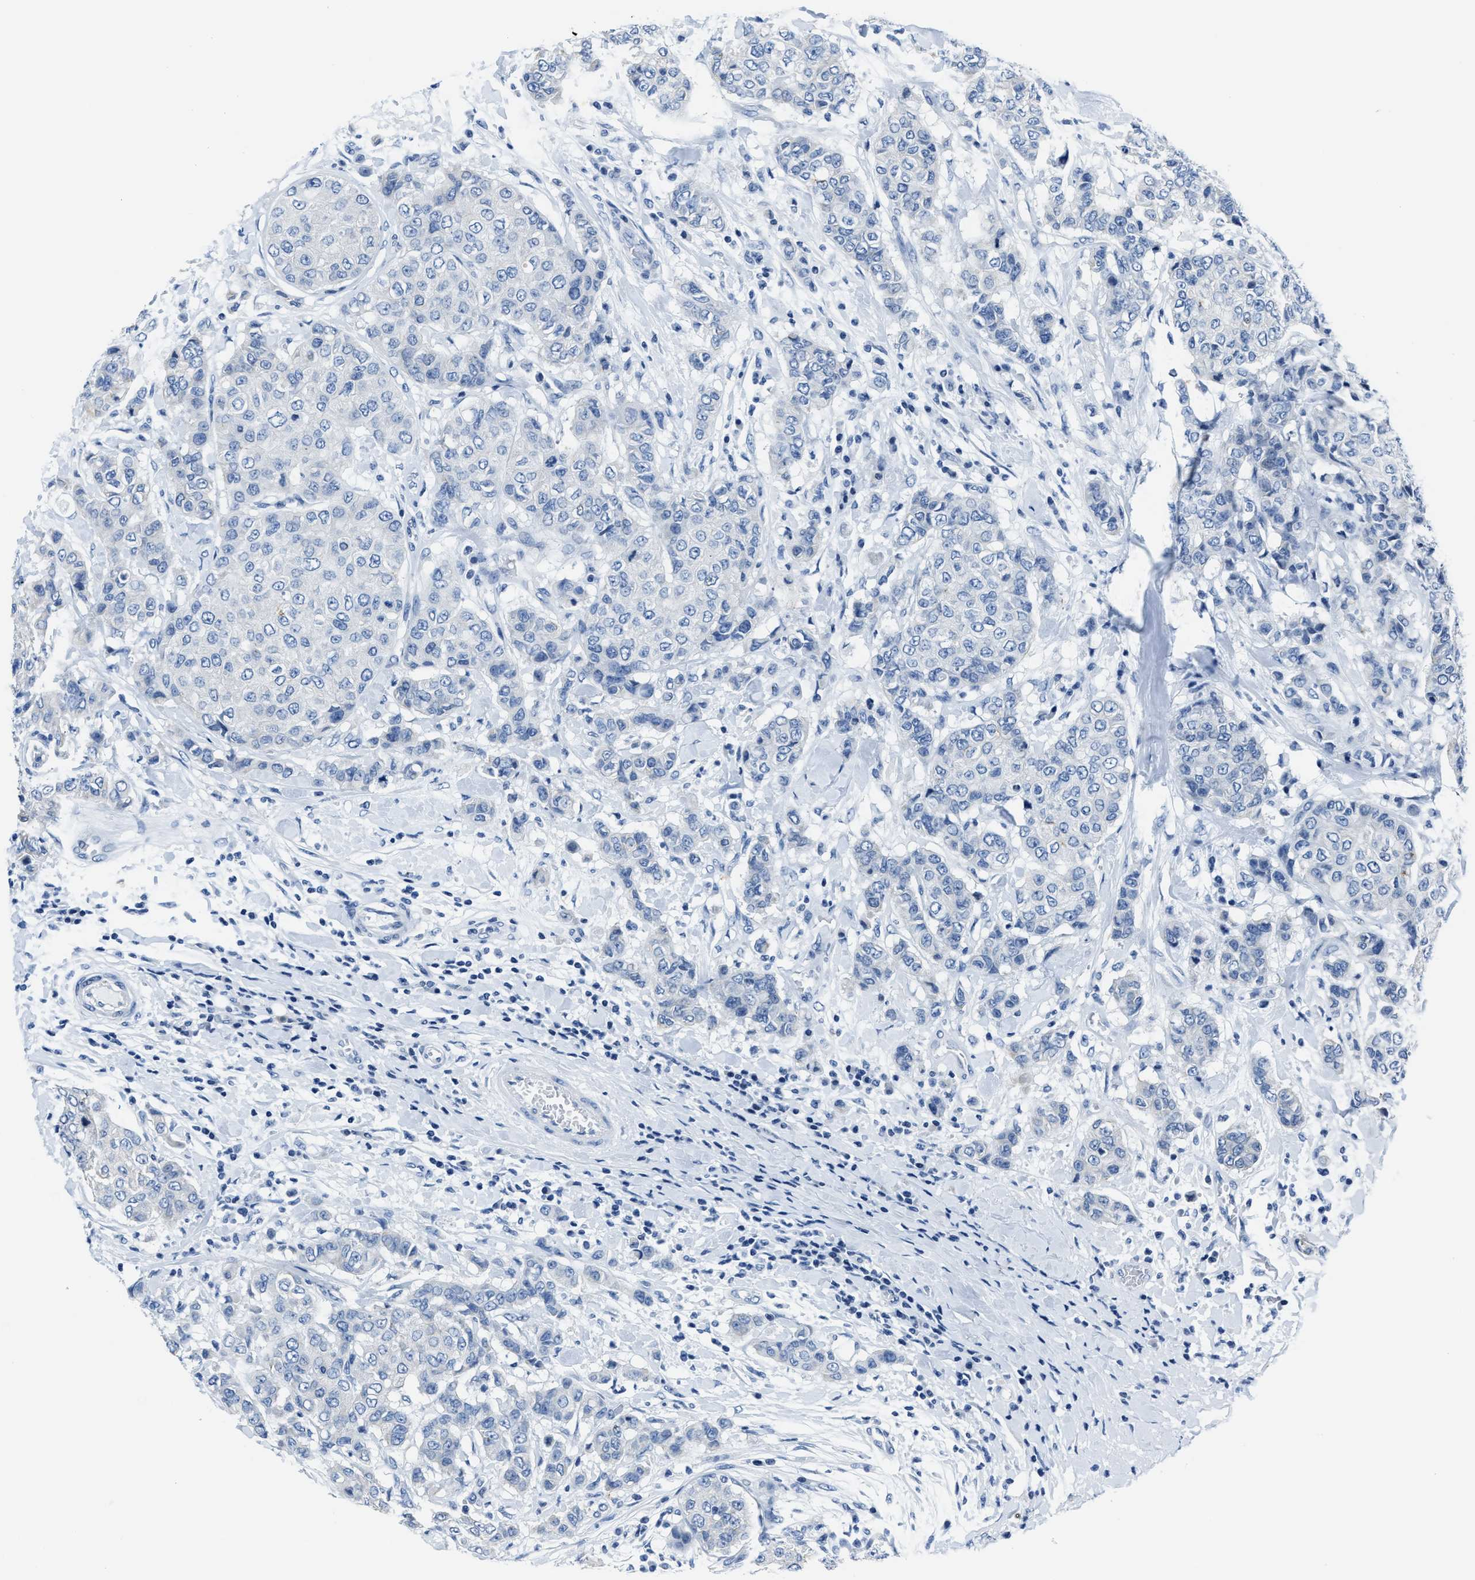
{"staining": {"intensity": "negative", "quantity": "none", "location": "none"}, "tissue": "breast cancer", "cell_type": "Tumor cells", "image_type": "cancer", "snomed": [{"axis": "morphology", "description": "Duct carcinoma"}, {"axis": "topography", "description": "Breast"}], "caption": "Immunohistochemistry of breast cancer demonstrates no expression in tumor cells.", "gene": "ASZ1", "patient": {"sex": "female", "age": 27}}